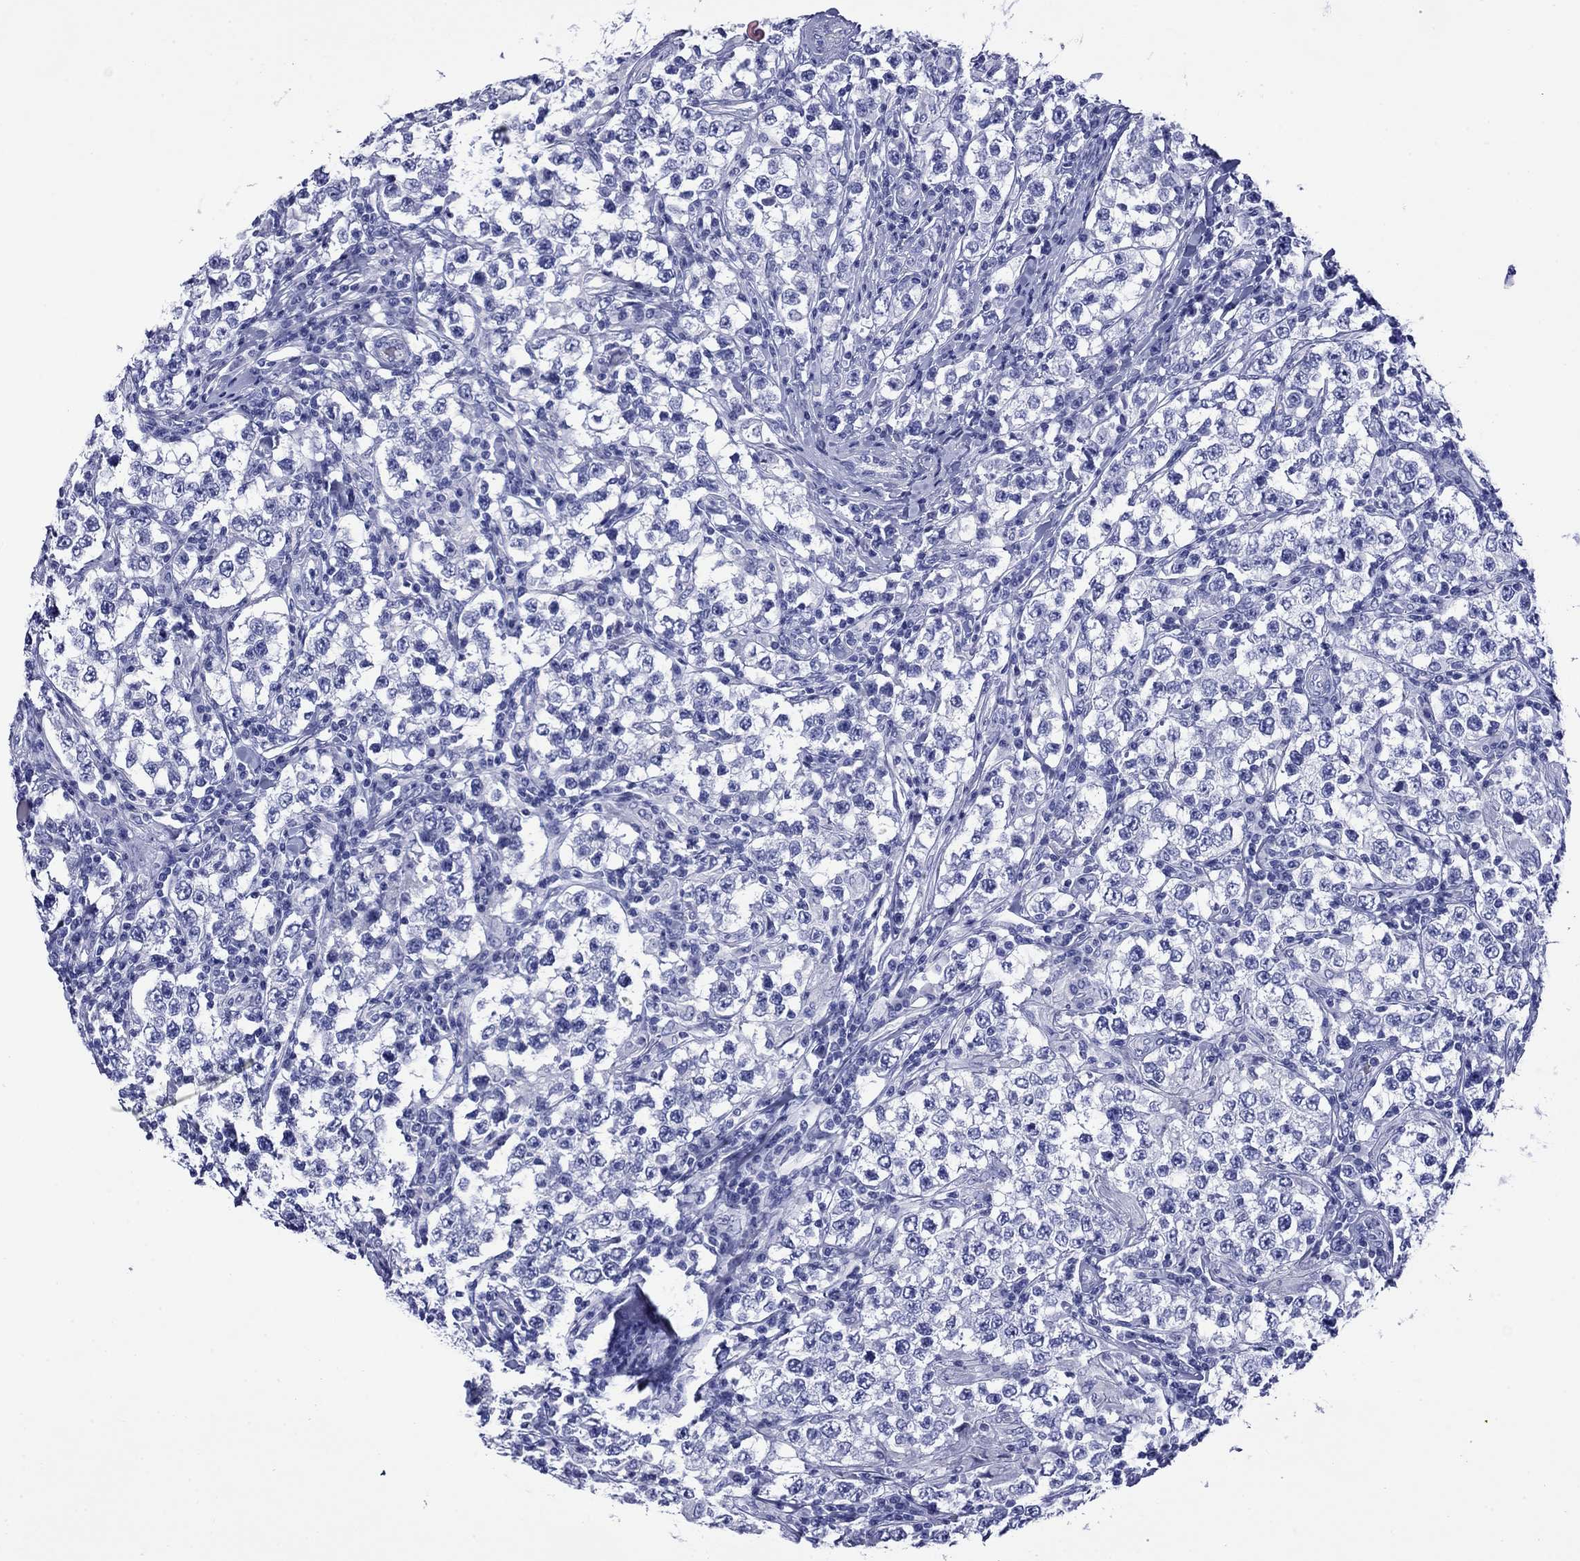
{"staining": {"intensity": "negative", "quantity": "none", "location": "none"}, "tissue": "testis cancer", "cell_type": "Tumor cells", "image_type": "cancer", "snomed": [{"axis": "morphology", "description": "Seminoma, NOS"}, {"axis": "morphology", "description": "Carcinoma, Embryonal, NOS"}, {"axis": "topography", "description": "Testis"}], "caption": "Immunohistochemical staining of human testis cancer demonstrates no significant expression in tumor cells. (Immunohistochemistry, brightfield microscopy, high magnification).", "gene": "ROM1", "patient": {"sex": "male", "age": 41}}